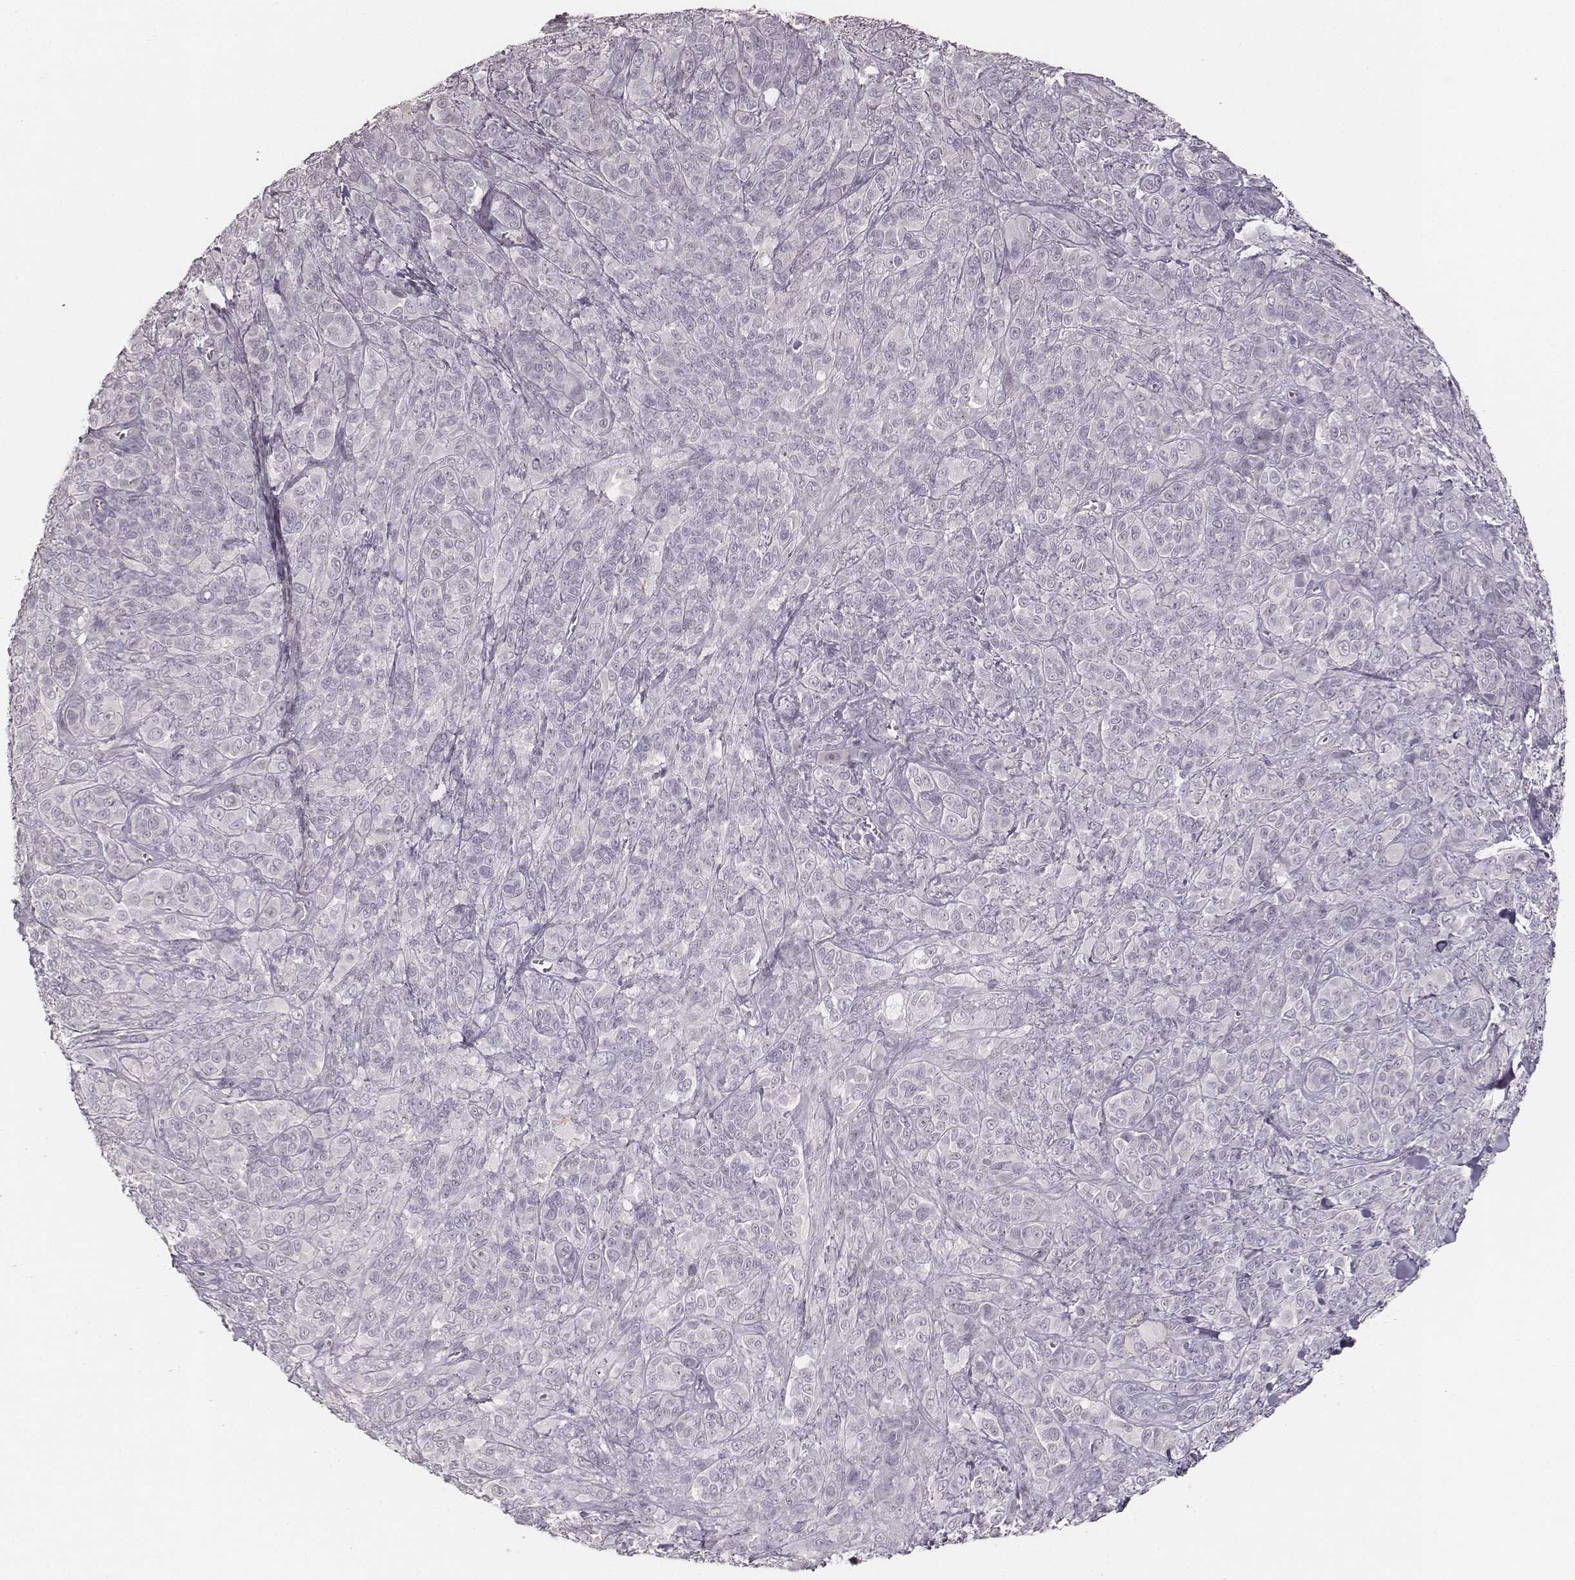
{"staining": {"intensity": "moderate", "quantity": "25%-75%", "location": "nuclear"}, "tissue": "melanoma", "cell_type": "Tumor cells", "image_type": "cancer", "snomed": [{"axis": "morphology", "description": "Malignant melanoma, NOS"}, {"axis": "topography", "description": "Skin"}], "caption": "Melanoma tissue shows moderate nuclear staining in approximately 25%-75% of tumor cells", "gene": "MADCAM1", "patient": {"sex": "female", "age": 87}}